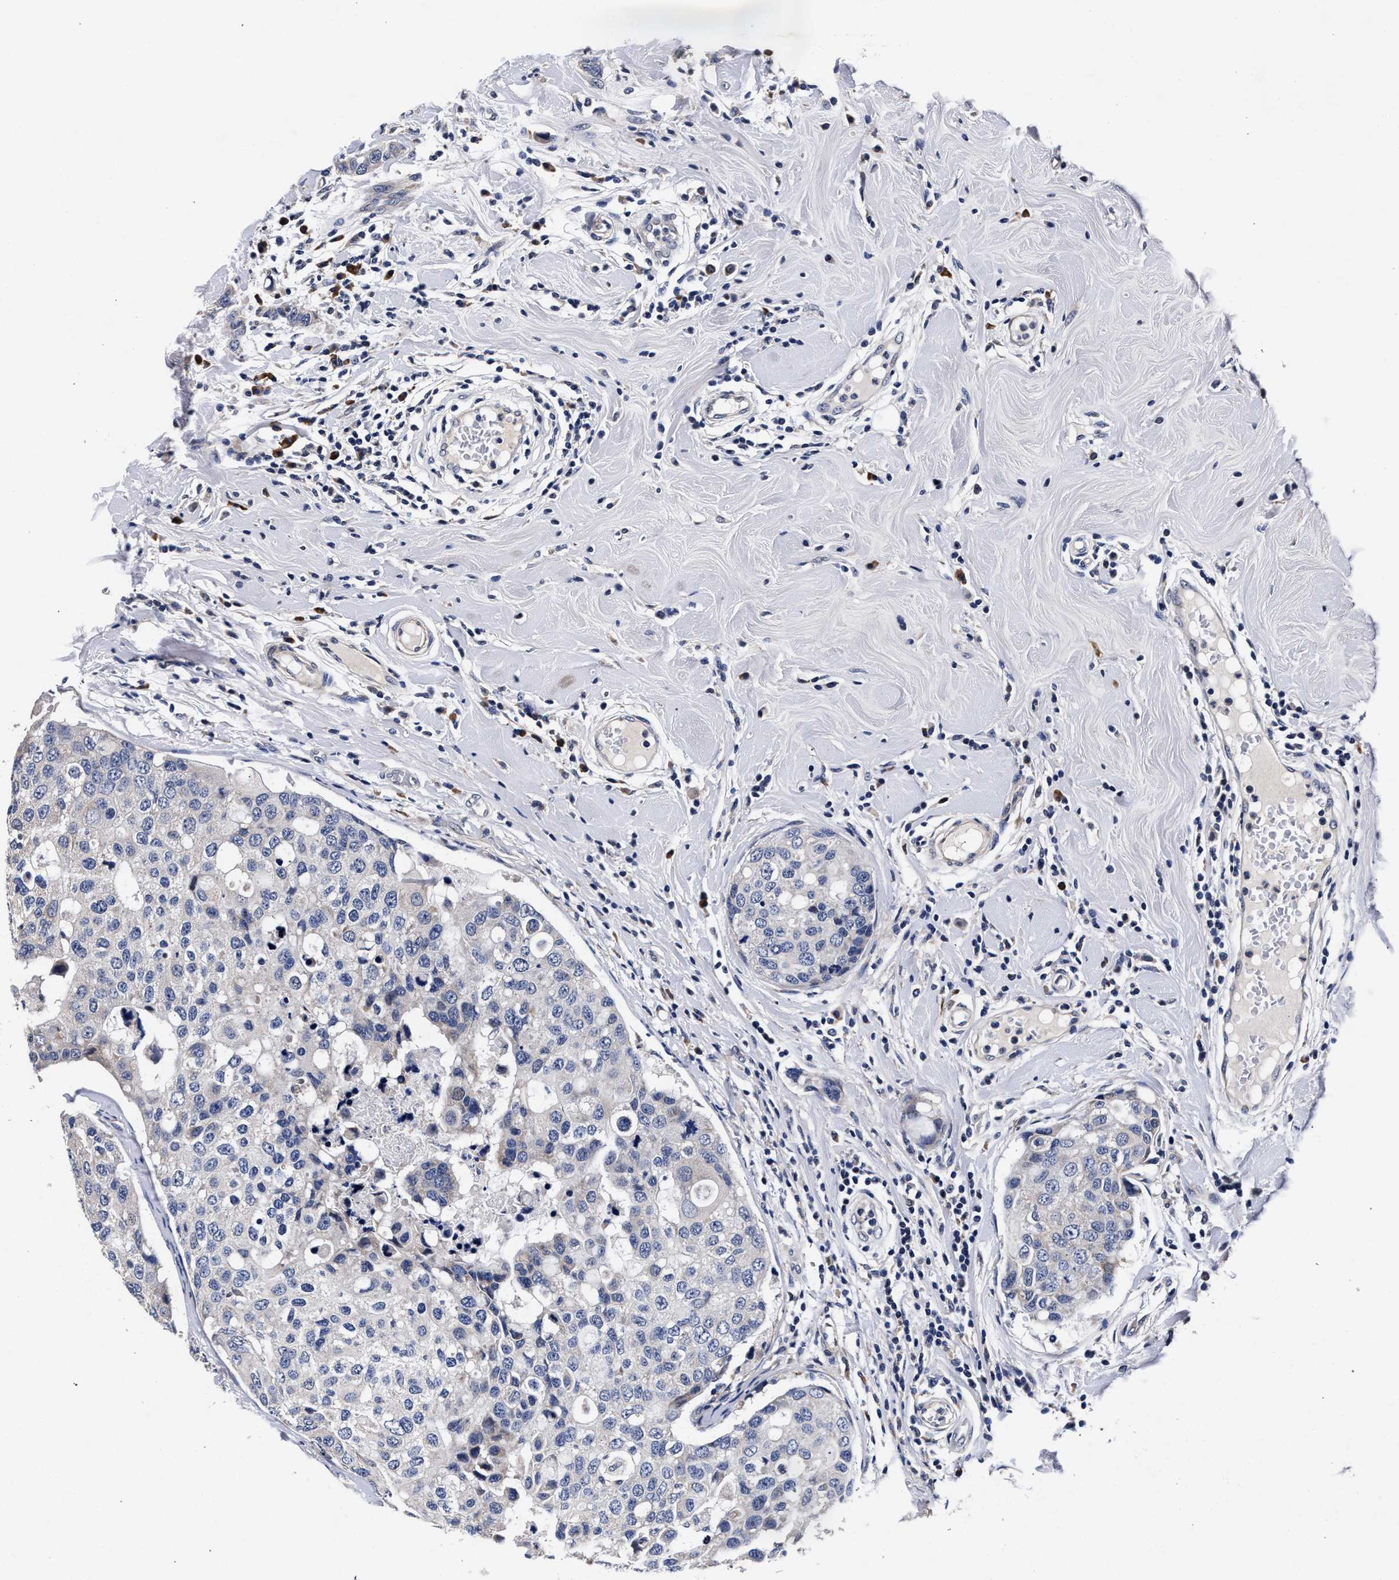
{"staining": {"intensity": "negative", "quantity": "none", "location": "none"}, "tissue": "breast cancer", "cell_type": "Tumor cells", "image_type": "cancer", "snomed": [{"axis": "morphology", "description": "Duct carcinoma"}, {"axis": "topography", "description": "Breast"}], "caption": "Tumor cells show no significant staining in breast cancer (invasive ductal carcinoma).", "gene": "CFAP95", "patient": {"sex": "female", "age": 27}}